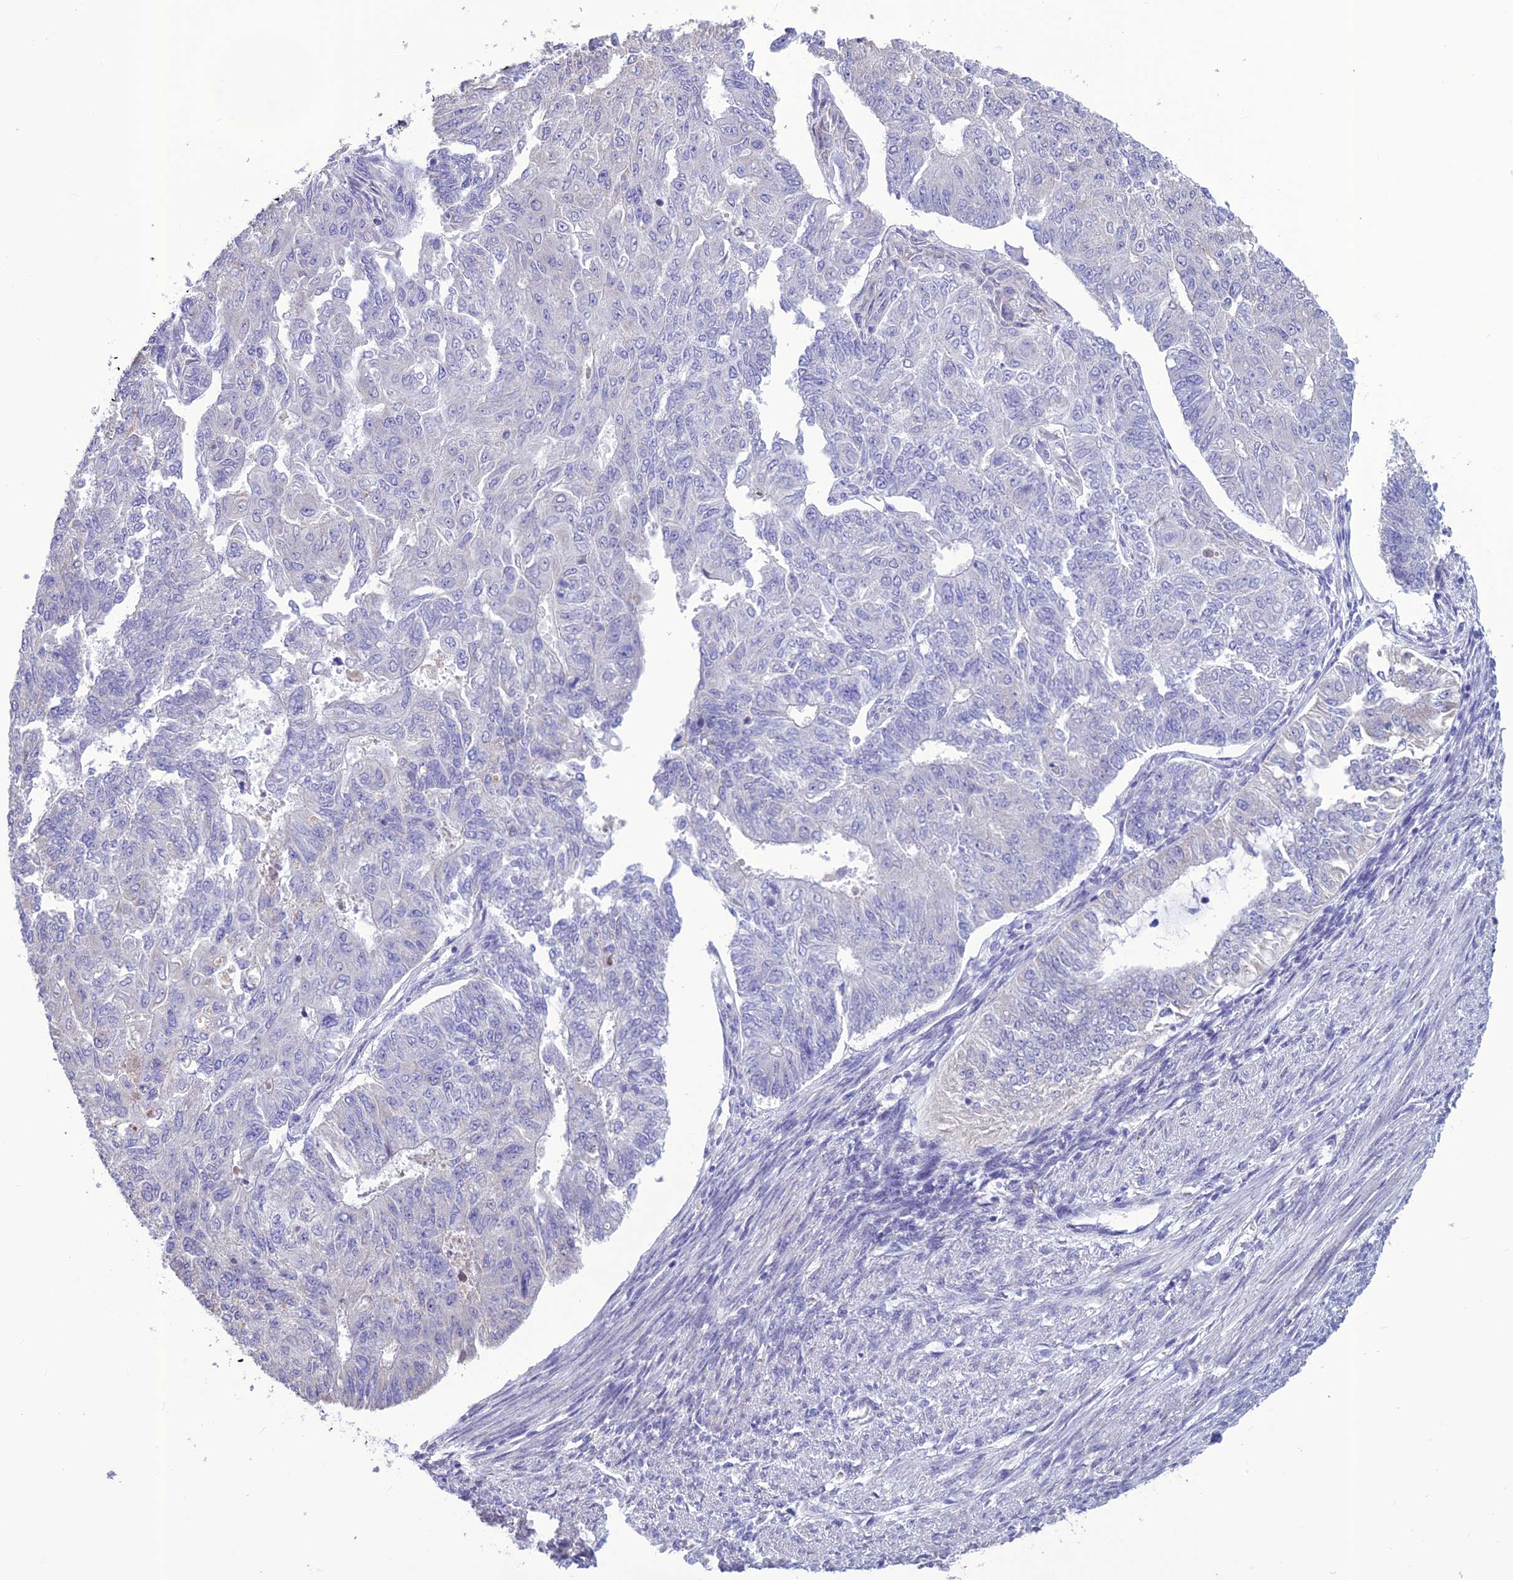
{"staining": {"intensity": "negative", "quantity": "none", "location": "none"}, "tissue": "endometrial cancer", "cell_type": "Tumor cells", "image_type": "cancer", "snomed": [{"axis": "morphology", "description": "Adenocarcinoma, NOS"}, {"axis": "topography", "description": "Endometrium"}], "caption": "IHC histopathology image of human adenocarcinoma (endometrial) stained for a protein (brown), which reveals no expression in tumor cells.", "gene": "BHMT2", "patient": {"sex": "female", "age": 32}}